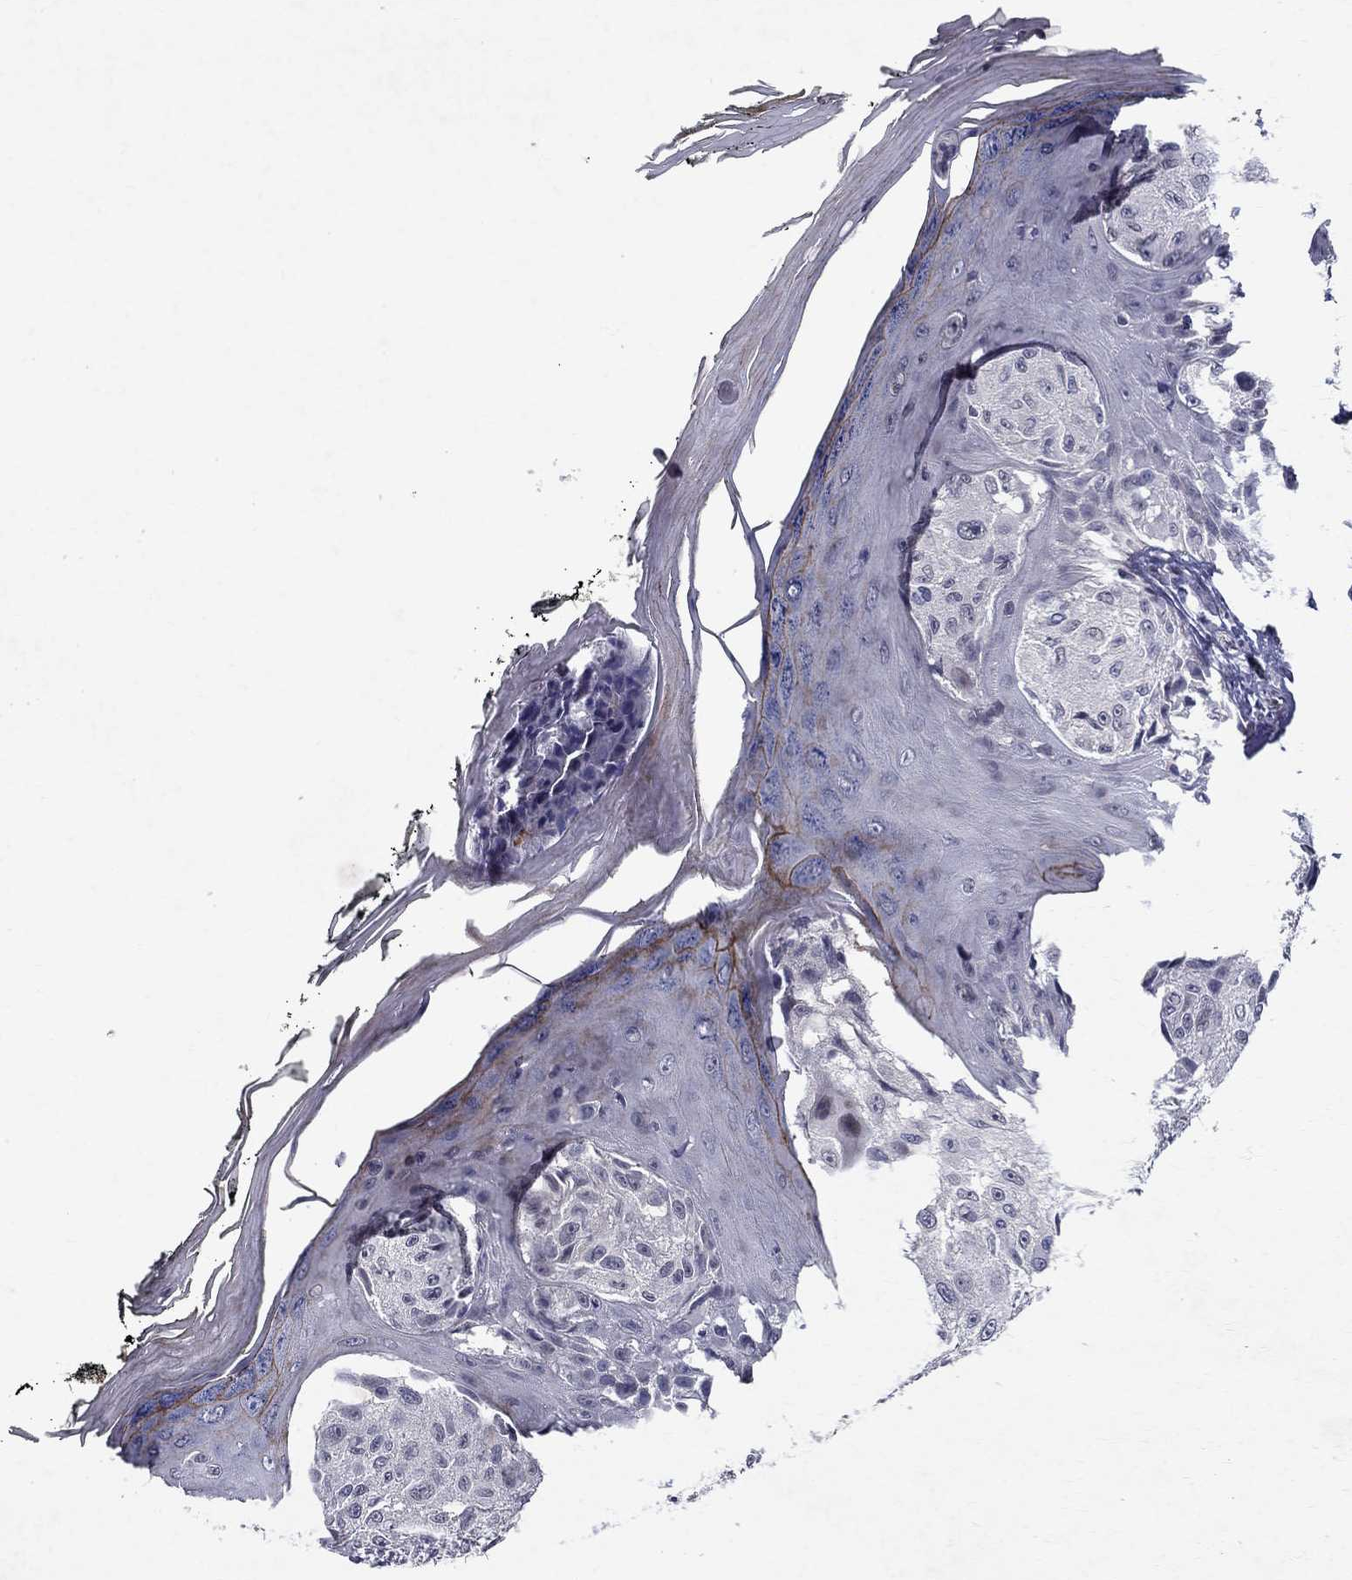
{"staining": {"intensity": "negative", "quantity": "none", "location": "none"}, "tissue": "melanoma", "cell_type": "Tumor cells", "image_type": "cancer", "snomed": [{"axis": "morphology", "description": "Malignant melanoma, NOS"}, {"axis": "topography", "description": "Skin"}], "caption": "There is no significant staining in tumor cells of melanoma.", "gene": "RBFOX1", "patient": {"sex": "male", "age": 61}}